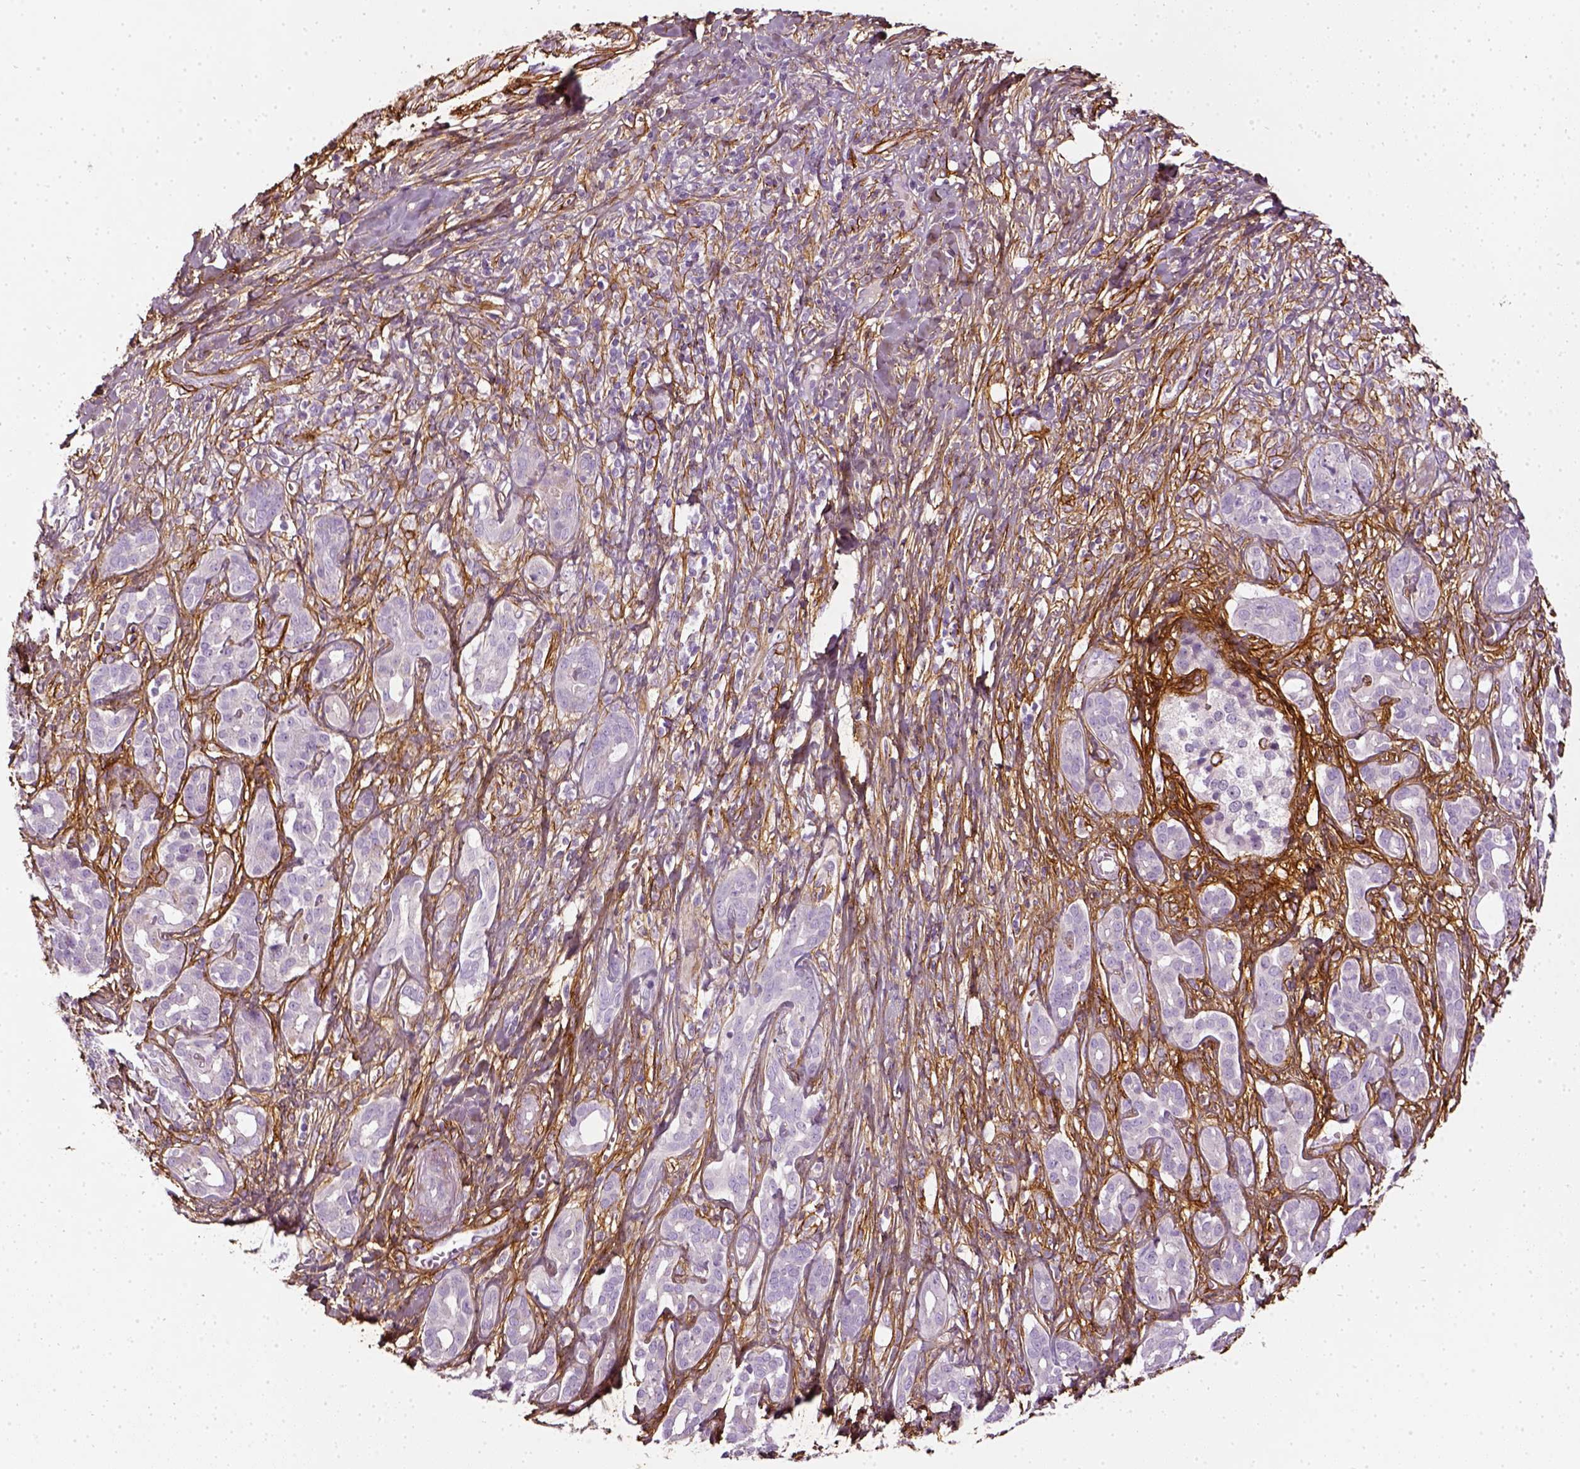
{"staining": {"intensity": "negative", "quantity": "none", "location": "none"}, "tissue": "pancreatic cancer", "cell_type": "Tumor cells", "image_type": "cancer", "snomed": [{"axis": "morphology", "description": "Adenocarcinoma, NOS"}, {"axis": "topography", "description": "Pancreas"}], "caption": "Tumor cells show no significant positivity in adenocarcinoma (pancreatic).", "gene": "COL6A2", "patient": {"sex": "male", "age": 61}}